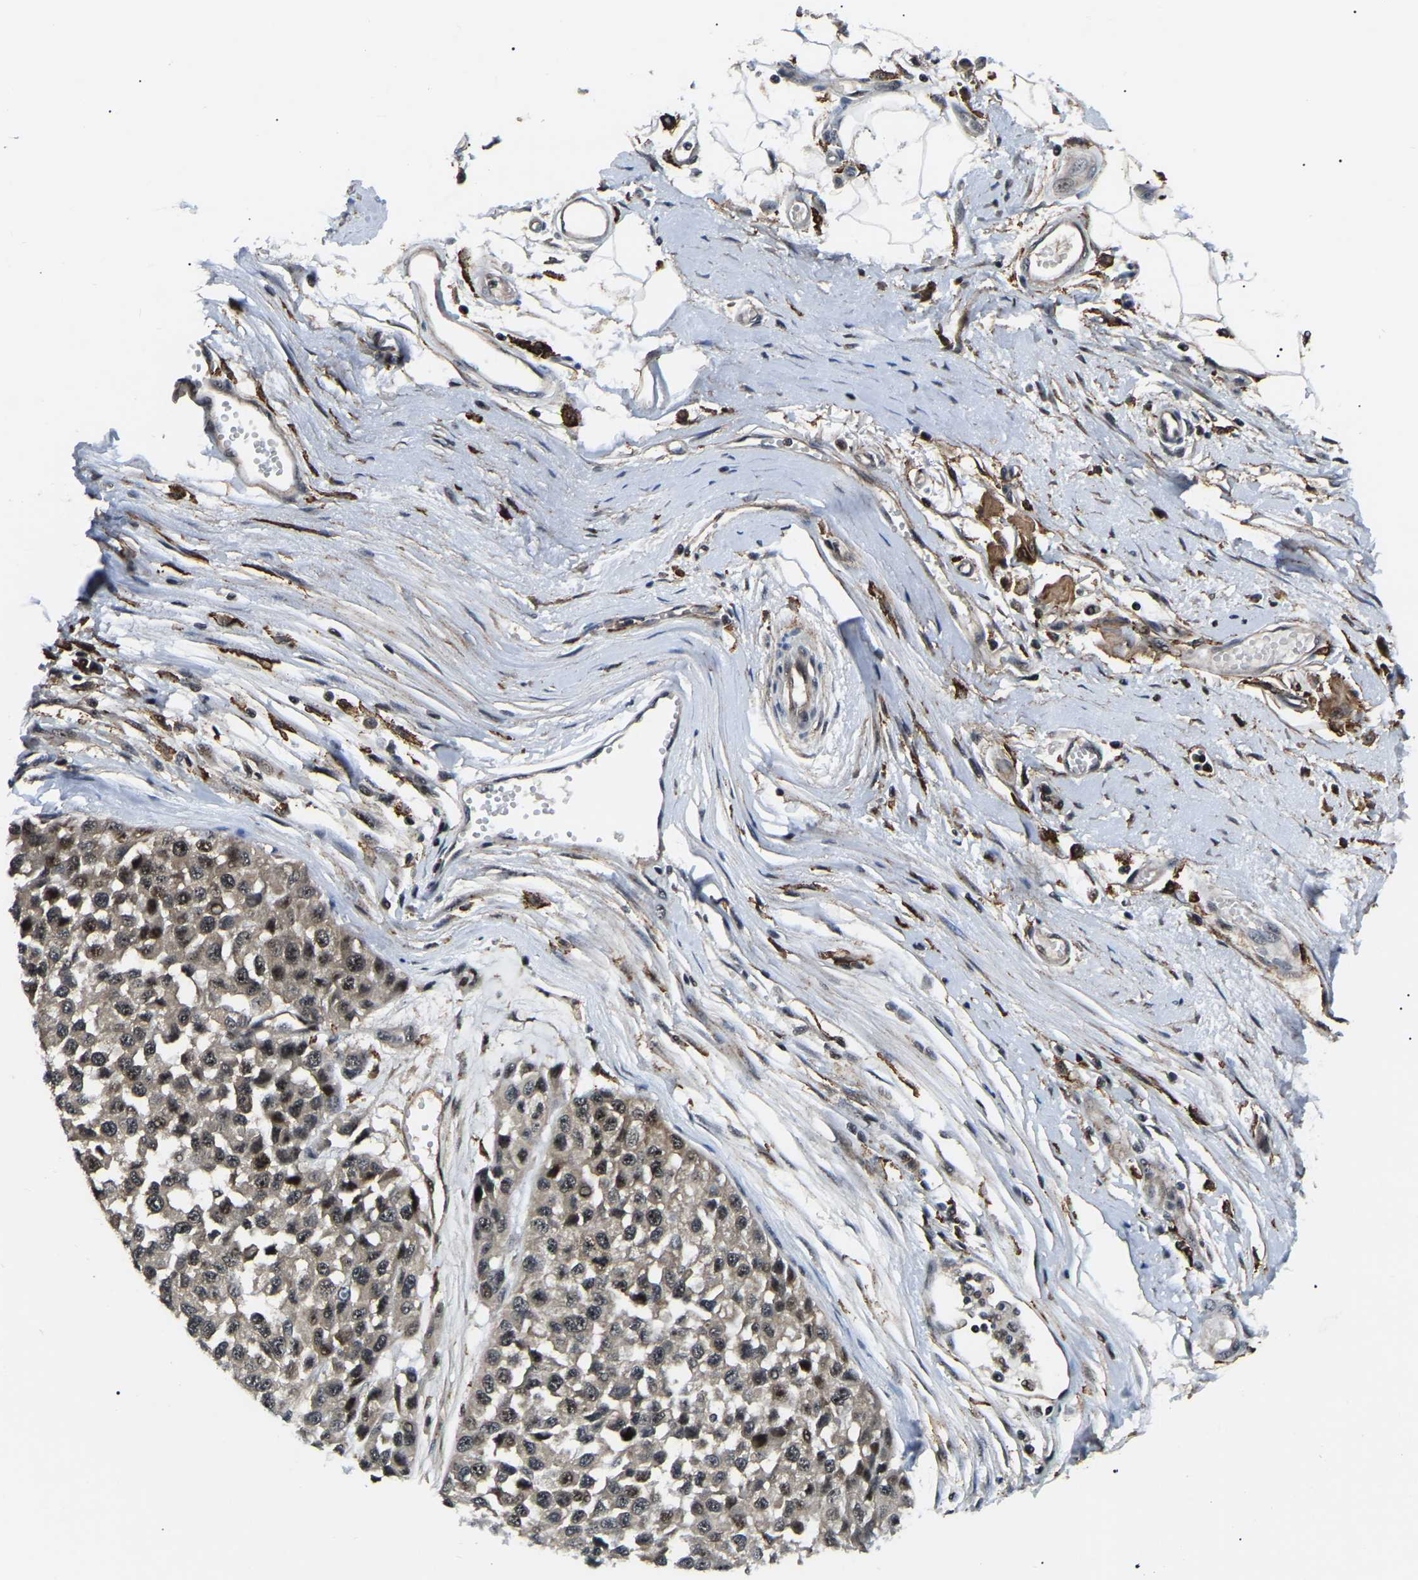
{"staining": {"intensity": "strong", "quantity": ">75%", "location": "nuclear"}, "tissue": "melanoma", "cell_type": "Tumor cells", "image_type": "cancer", "snomed": [{"axis": "morphology", "description": "Malignant melanoma, NOS"}, {"axis": "topography", "description": "Skin"}], "caption": "The immunohistochemical stain highlights strong nuclear staining in tumor cells of melanoma tissue.", "gene": "RRP1B", "patient": {"sex": "male", "age": 62}}